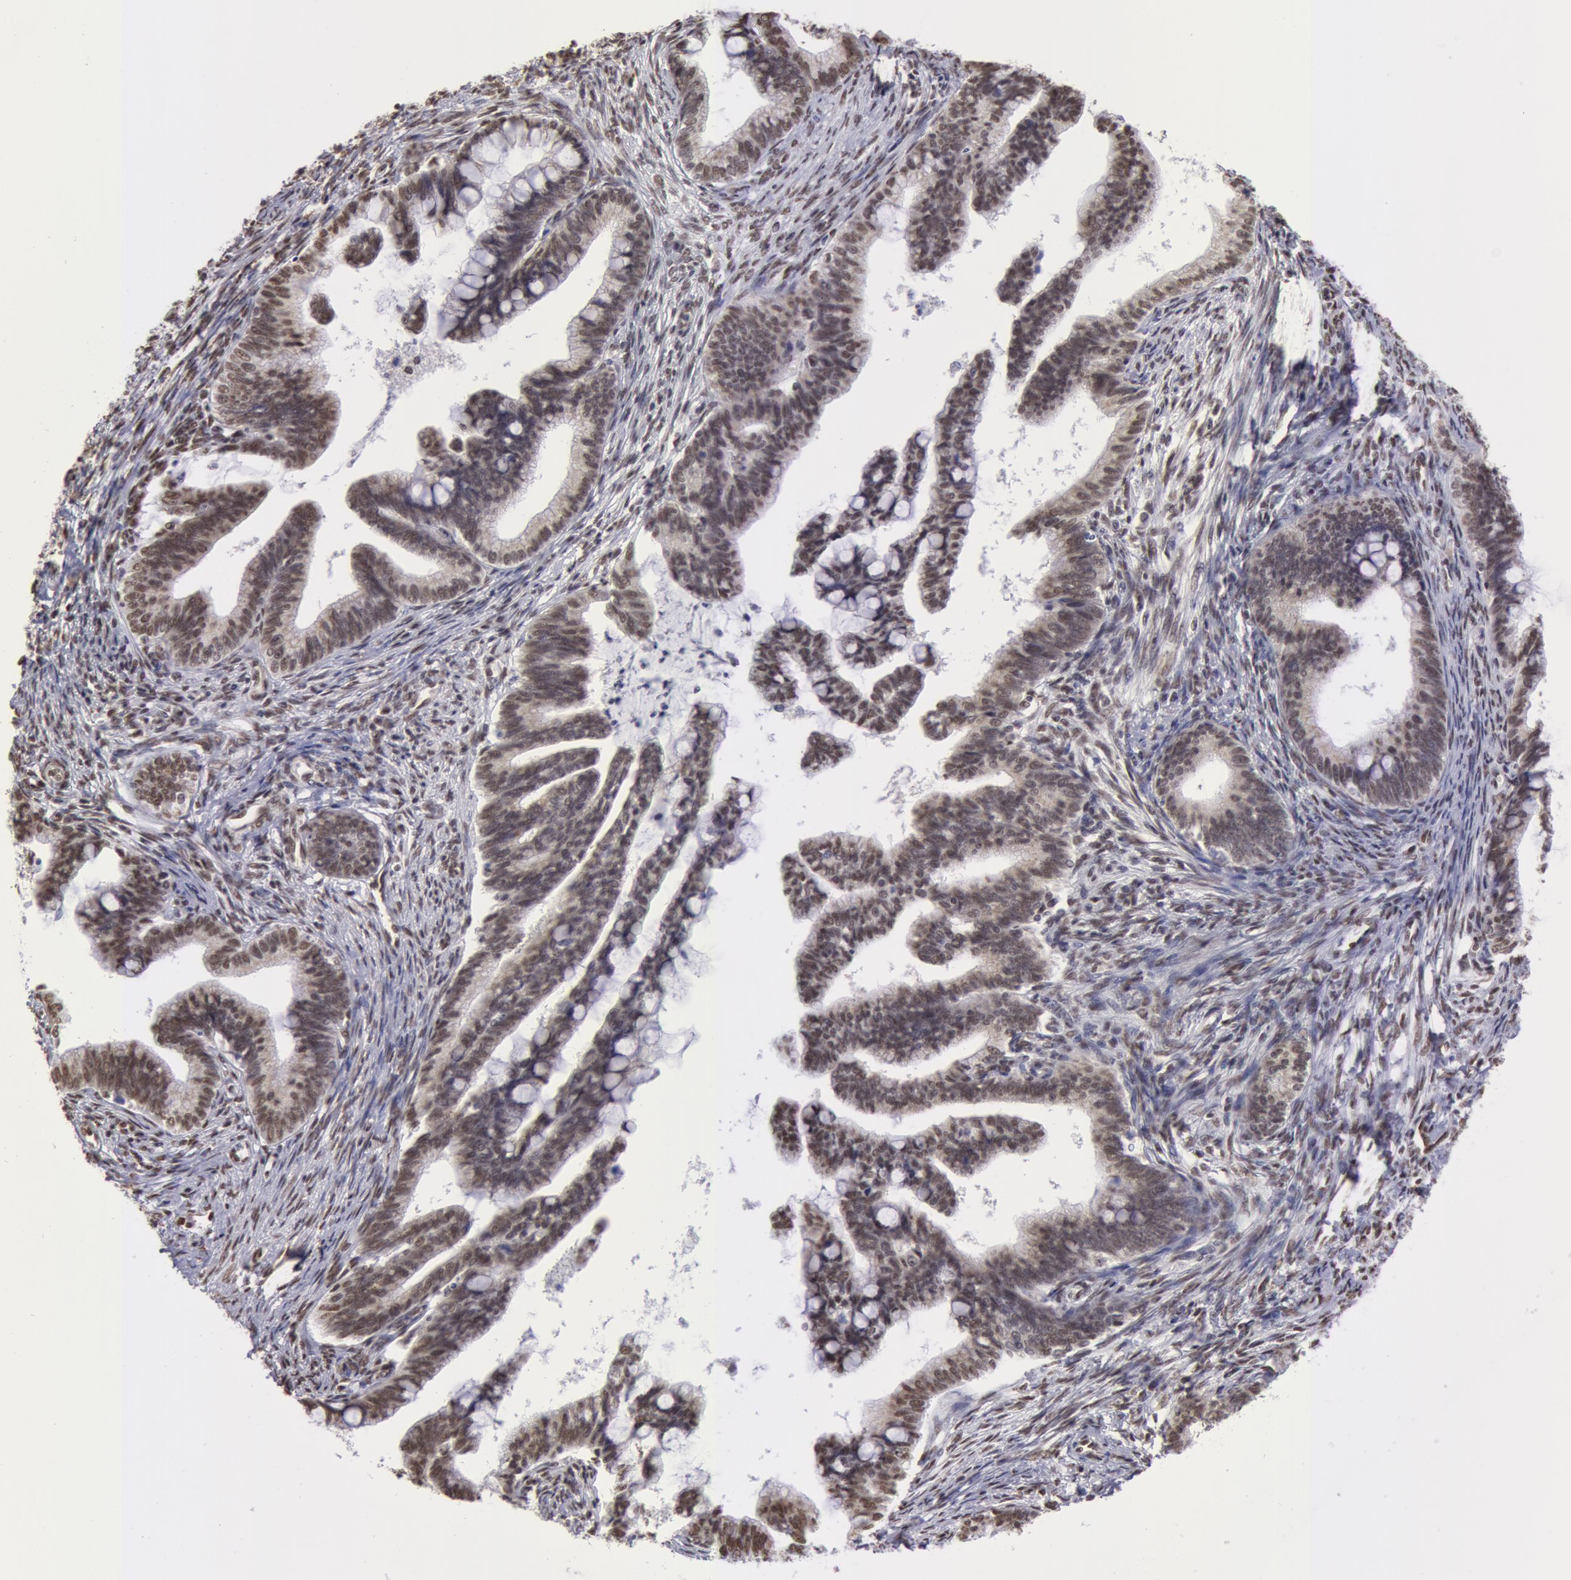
{"staining": {"intensity": "moderate", "quantity": ">75%", "location": "cytoplasmic/membranous,nuclear"}, "tissue": "cervical cancer", "cell_type": "Tumor cells", "image_type": "cancer", "snomed": [{"axis": "morphology", "description": "Adenocarcinoma, NOS"}, {"axis": "topography", "description": "Cervix"}], "caption": "Cervical cancer (adenocarcinoma) stained with a brown dye reveals moderate cytoplasmic/membranous and nuclear positive positivity in approximately >75% of tumor cells.", "gene": "VRTN", "patient": {"sex": "female", "age": 36}}